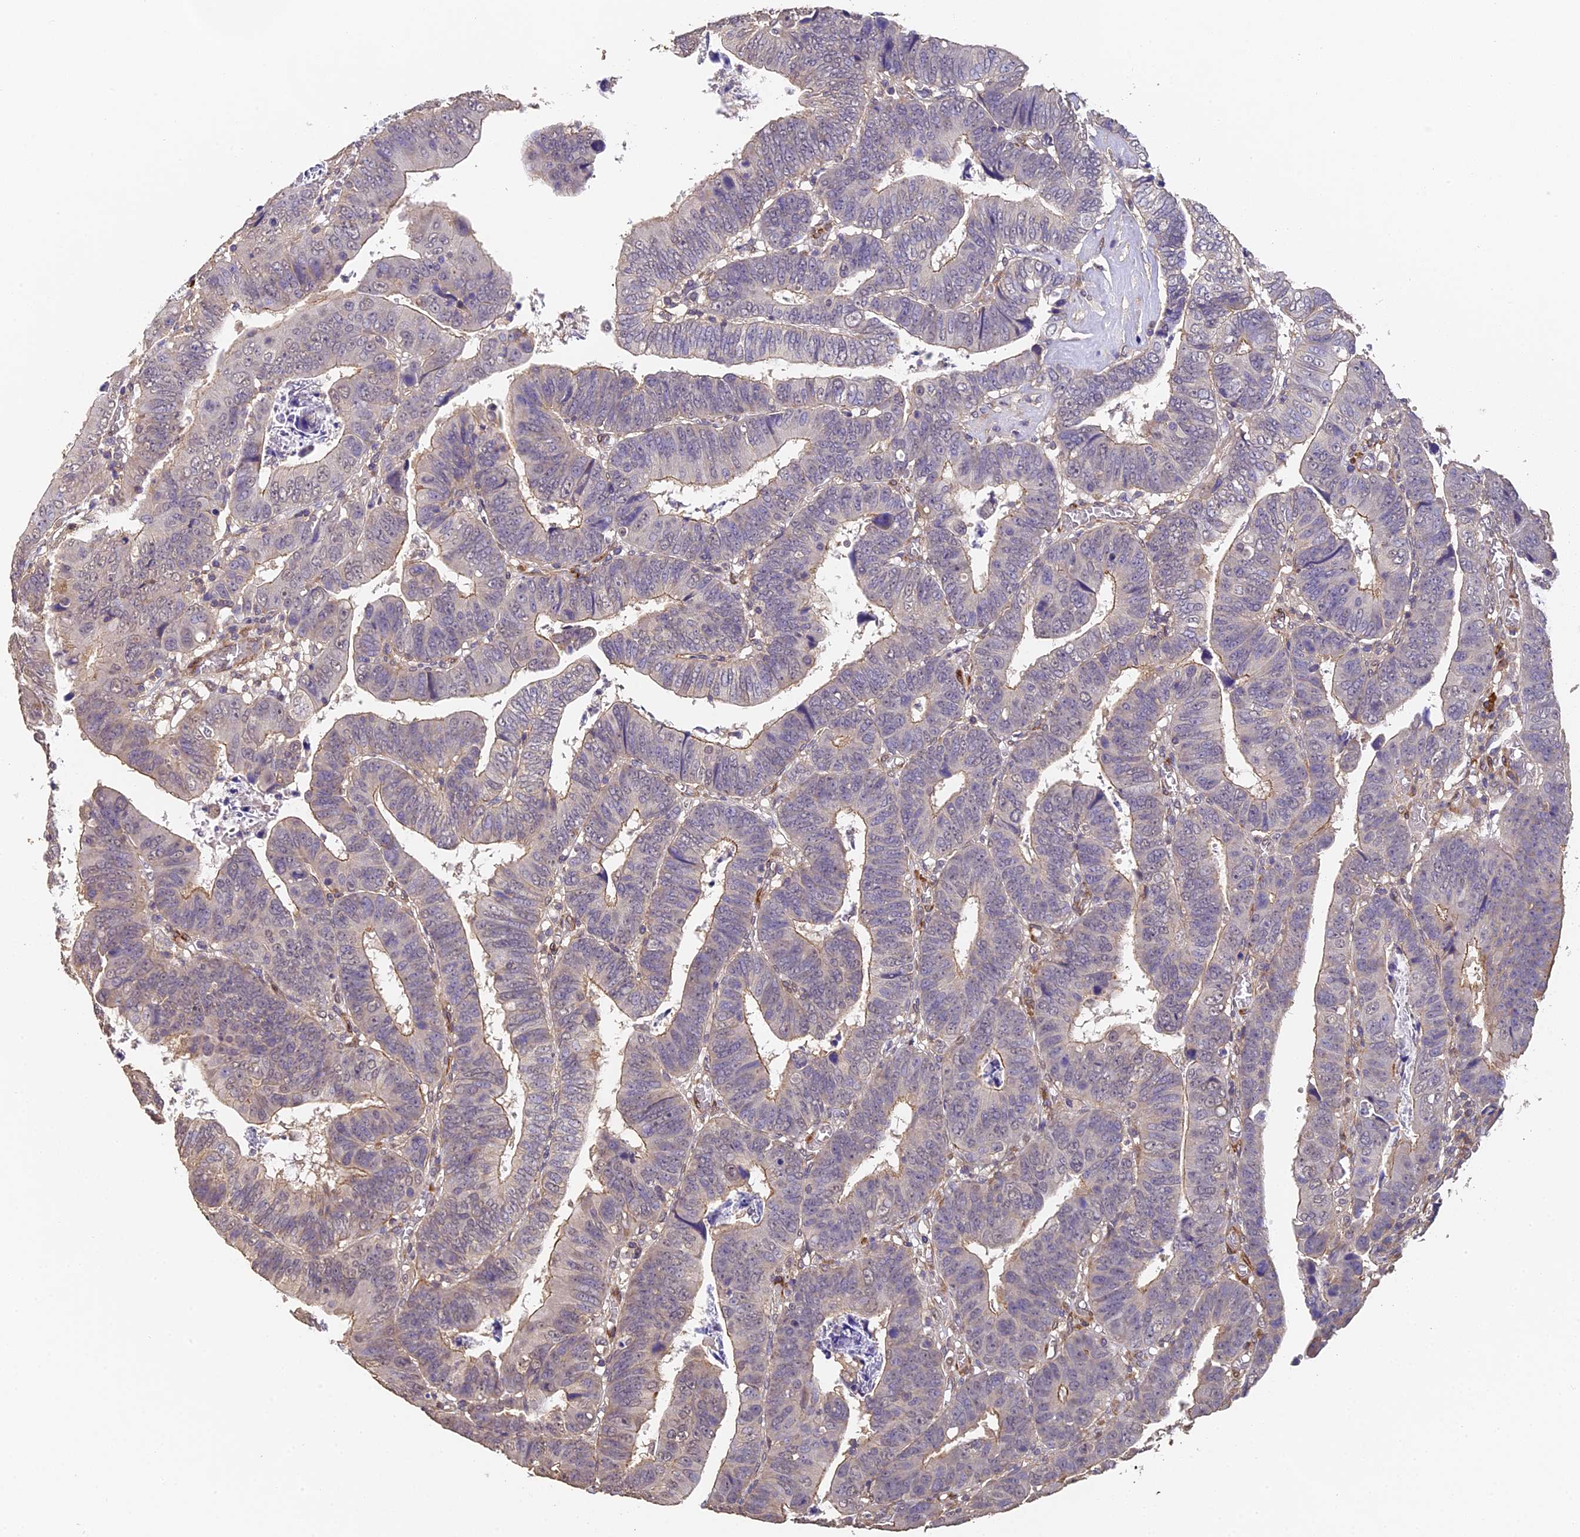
{"staining": {"intensity": "moderate", "quantity": "<25%", "location": "cytoplasmic/membranous"}, "tissue": "colorectal cancer", "cell_type": "Tumor cells", "image_type": "cancer", "snomed": [{"axis": "morphology", "description": "Normal tissue, NOS"}, {"axis": "morphology", "description": "Adenocarcinoma, NOS"}, {"axis": "topography", "description": "Rectum"}], "caption": "Immunohistochemistry (DAB) staining of colorectal cancer reveals moderate cytoplasmic/membranous protein positivity in approximately <25% of tumor cells. (Brightfield microscopy of DAB IHC at high magnification).", "gene": "SLC11A1", "patient": {"sex": "female", "age": 65}}